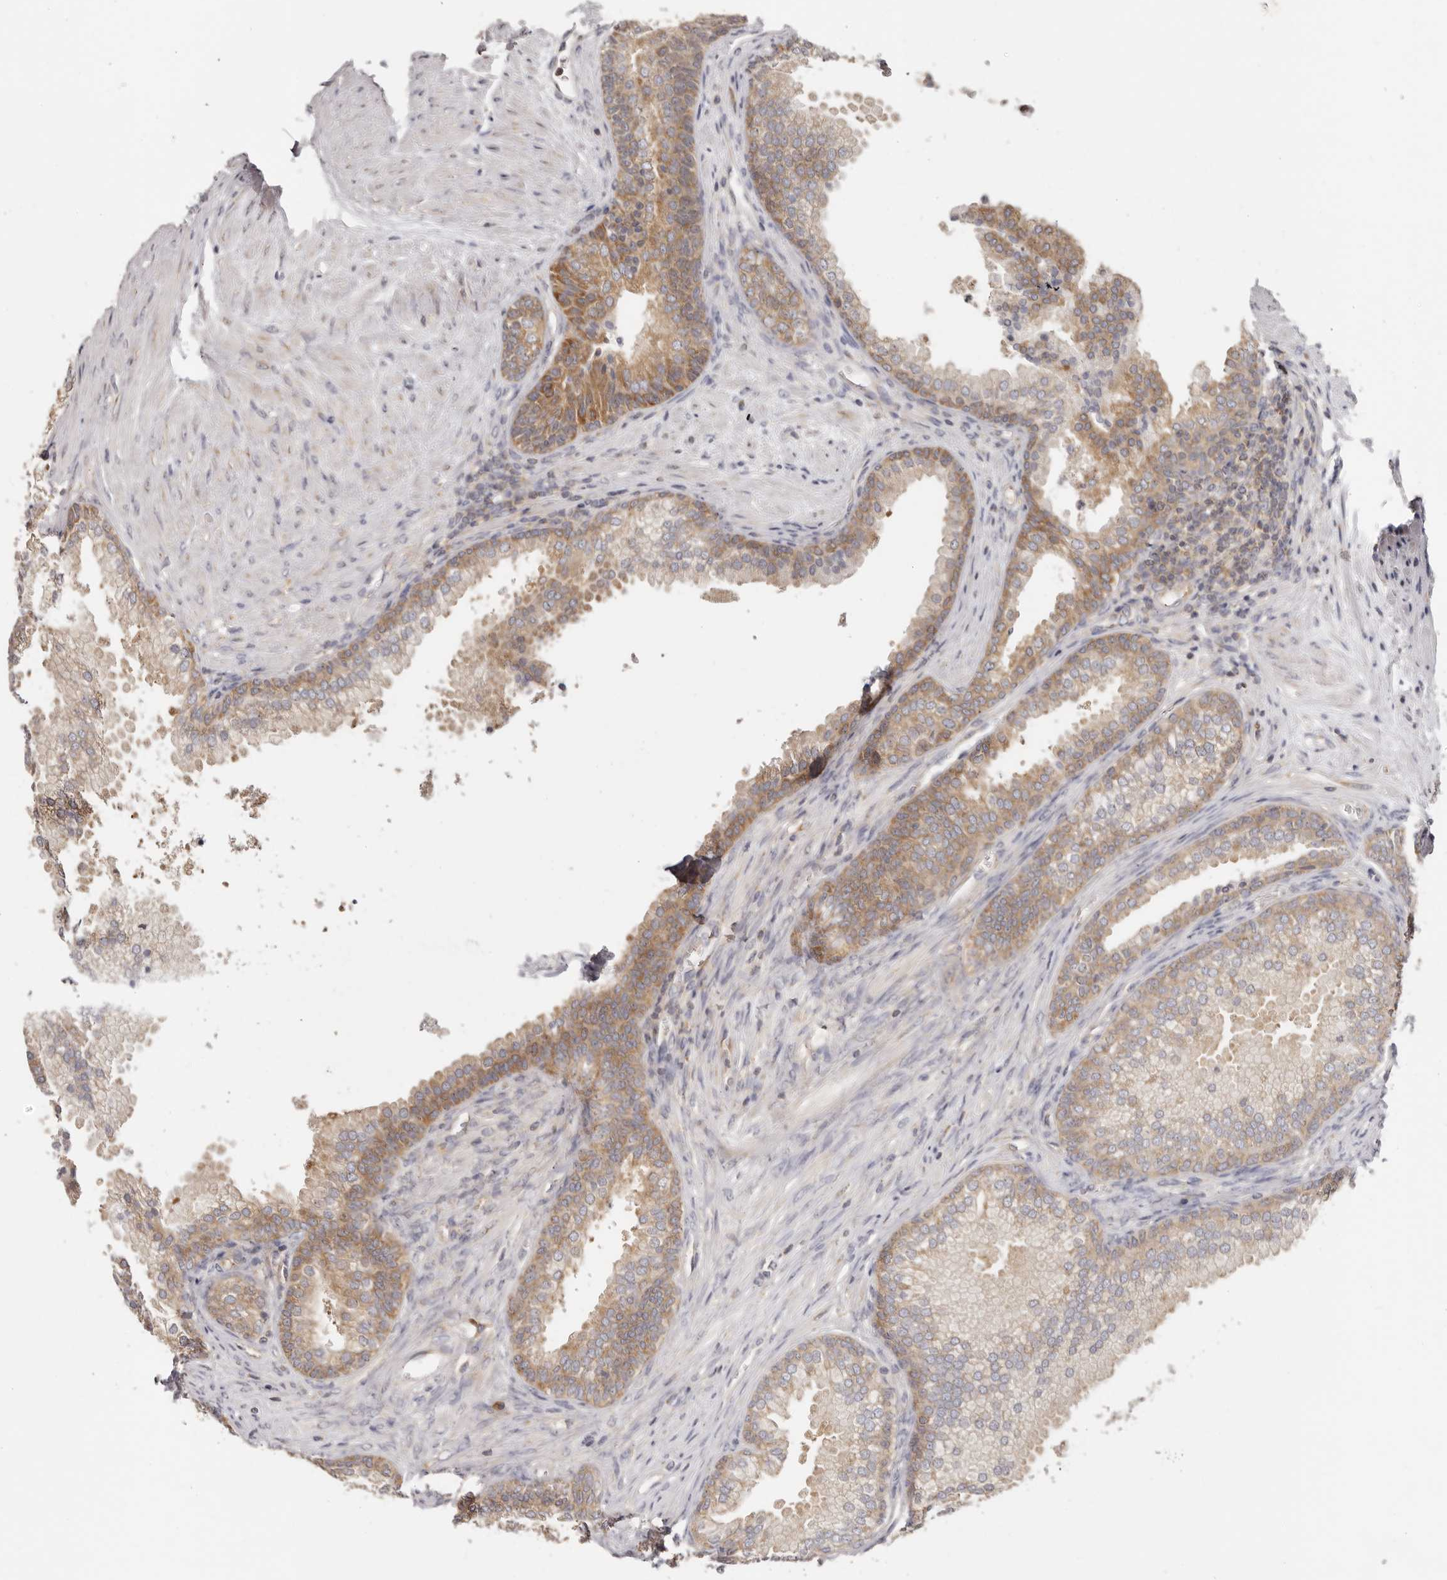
{"staining": {"intensity": "moderate", "quantity": "25%-75%", "location": "cytoplasmic/membranous"}, "tissue": "prostate", "cell_type": "Glandular cells", "image_type": "normal", "snomed": [{"axis": "morphology", "description": "Normal tissue, NOS"}, {"axis": "topography", "description": "Prostate"}], "caption": "IHC micrograph of normal human prostate stained for a protein (brown), which reveals medium levels of moderate cytoplasmic/membranous expression in about 25%-75% of glandular cells.", "gene": "EEF1E1", "patient": {"sex": "male", "age": 76}}